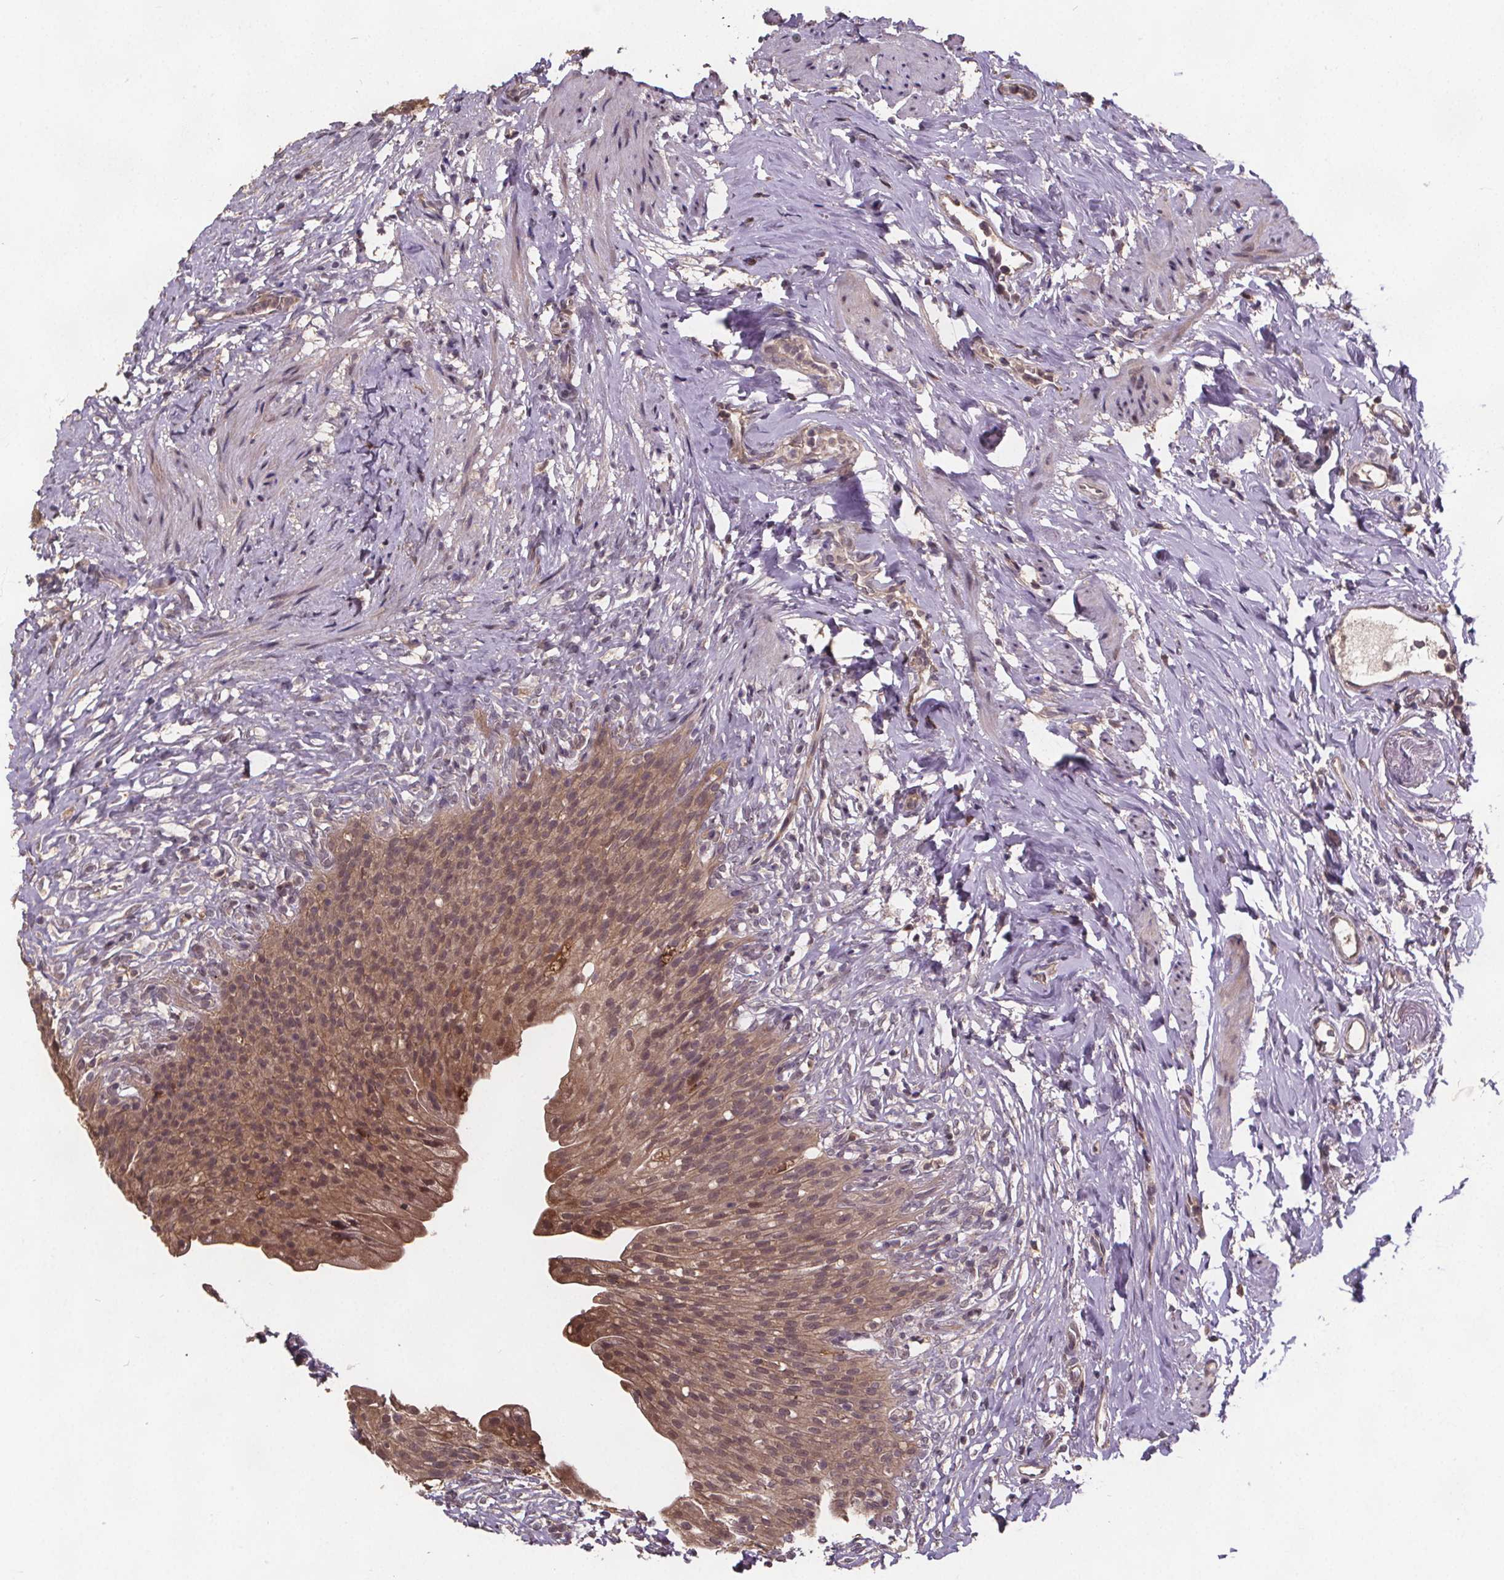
{"staining": {"intensity": "strong", "quantity": "25%-75%", "location": "cytoplasmic/membranous"}, "tissue": "urinary bladder", "cell_type": "Urothelial cells", "image_type": "normal", "snomed": [{"axis": "morphology", "description": "Normal tissue, NOS"}, {"axis": "topography", "description": "Urinary bladder"}, {"axis": "topography", "description": "Prostate"}], "caption": "Normal urinary bladder reveals strong cytoplasmic/membranous staining in approximately 25%-75% of urothelial cells (DAB = brown stain, brightfield microscopy at high magnification)..", "gene": "USP9X", "patient": {"sex": "male", "age": 76}}